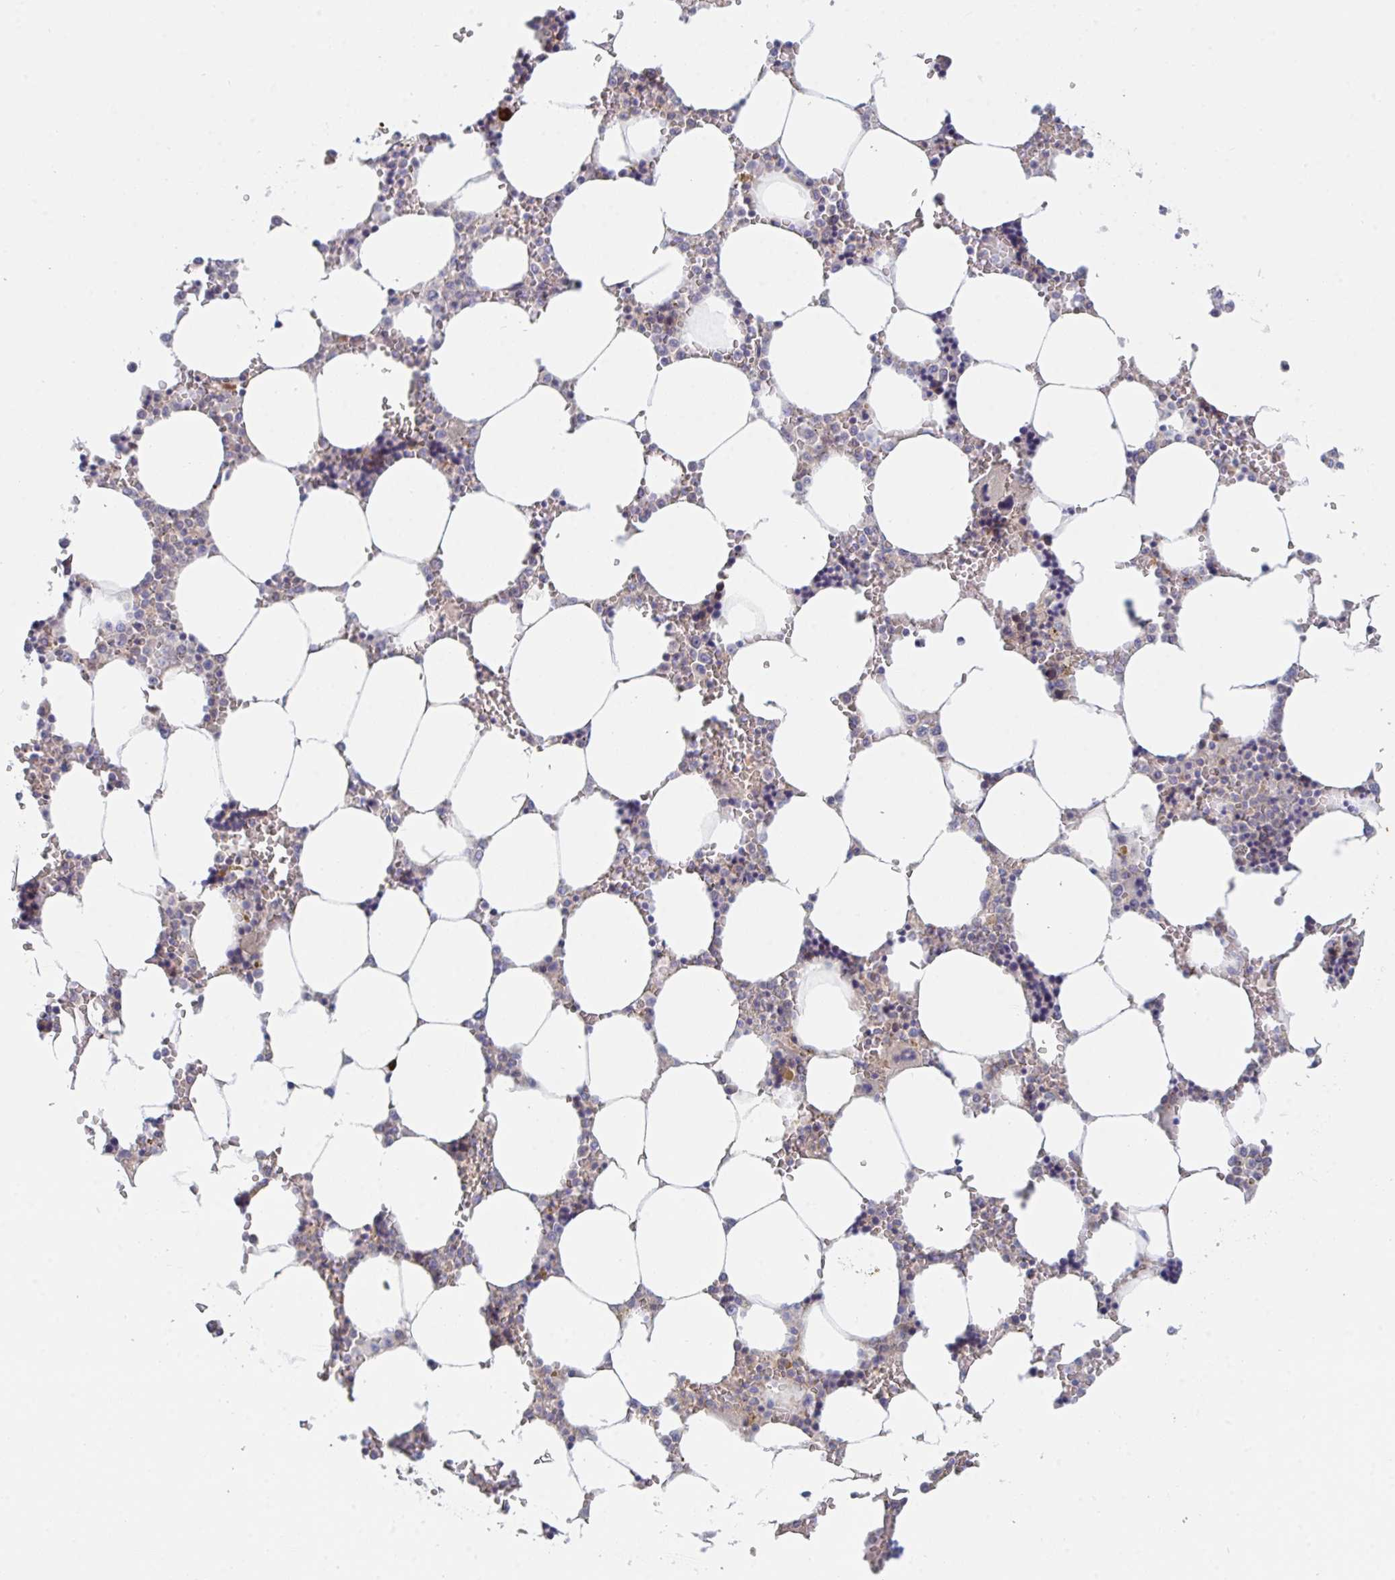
{"staining": {"intensity": "moderate", "quantity": "<25%", "location": "cytoplasmic/membranous"}, "tissue": "bone marrow", "cell_type": "Hematopoietic cells", "image_type": "normal", "snomed": [{"axis": "morphology", "description": "Normal tissue, NOS"}, {"axis": "topography", "description": "Bone marrow"}], "caption": "Immunohistochemistry (IHC) (DAB) staining of normal bone marrow displays moderate cytoplasmic/membranous protein positivity in approximately <25% of hematopoietic cells. (DAB = brown stain, brightfield microscopy at high magnification).", "gene": "TNFSF4", "patient": {"sex": "male", "age": 64}}